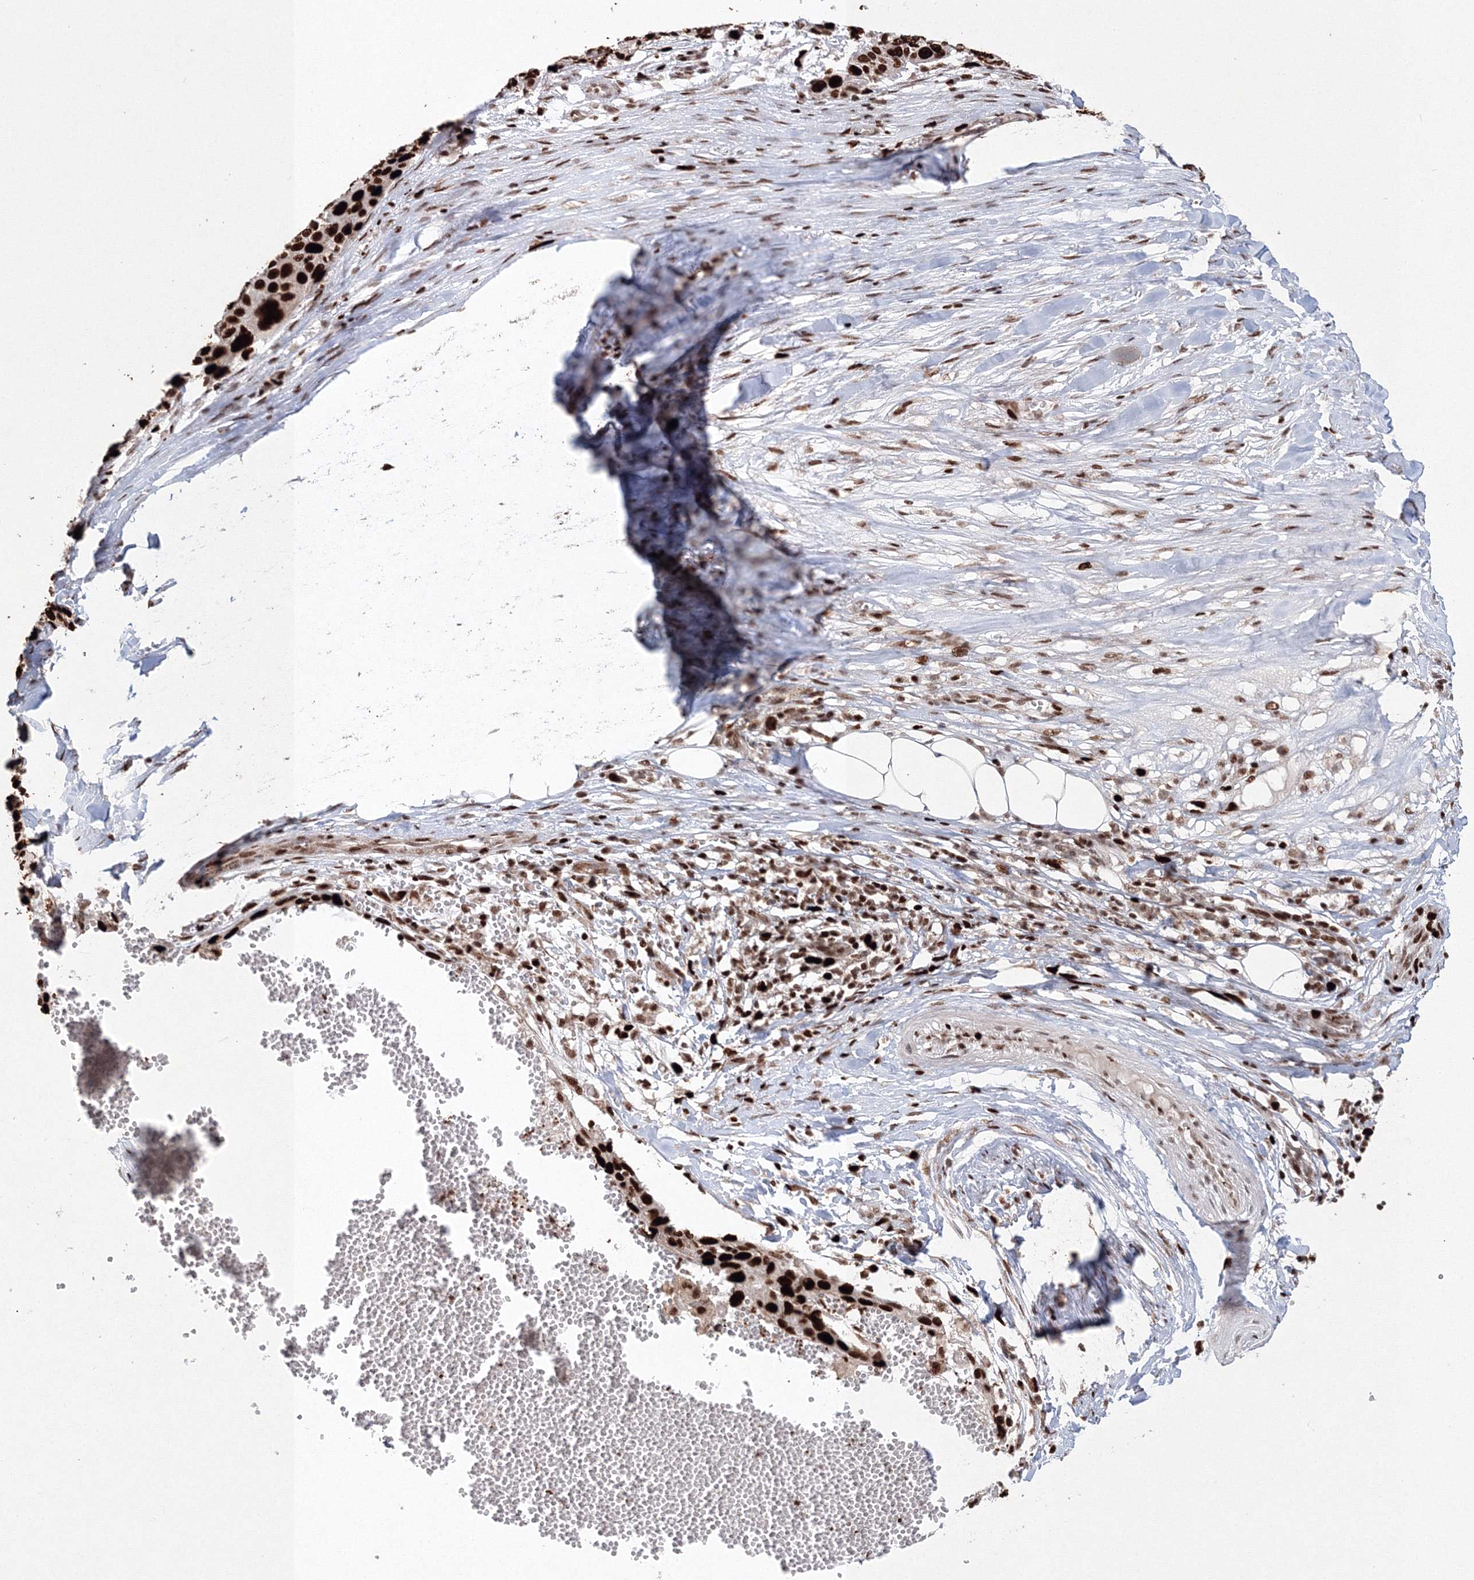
{"staining": {"intensity": "strong", "quantity": ">75%", "location": "nuclear"}, "tissue": "skin cancer", "cell_type": "Tumor cells", "image_type": "cancer", "snomed": [{"axis": "morphology", "description": "Squamous cell carcinoma, NOS"}, {"axis": "topography", "description": "Skin"}], "caption": "Human skin squamous cell carcinoma stained with a brown dye shows strong nuclear positive staining in approximately >75% of tumor cells.", "gene": "LIG1", "patient": {"sex": "male", "age": 71}}